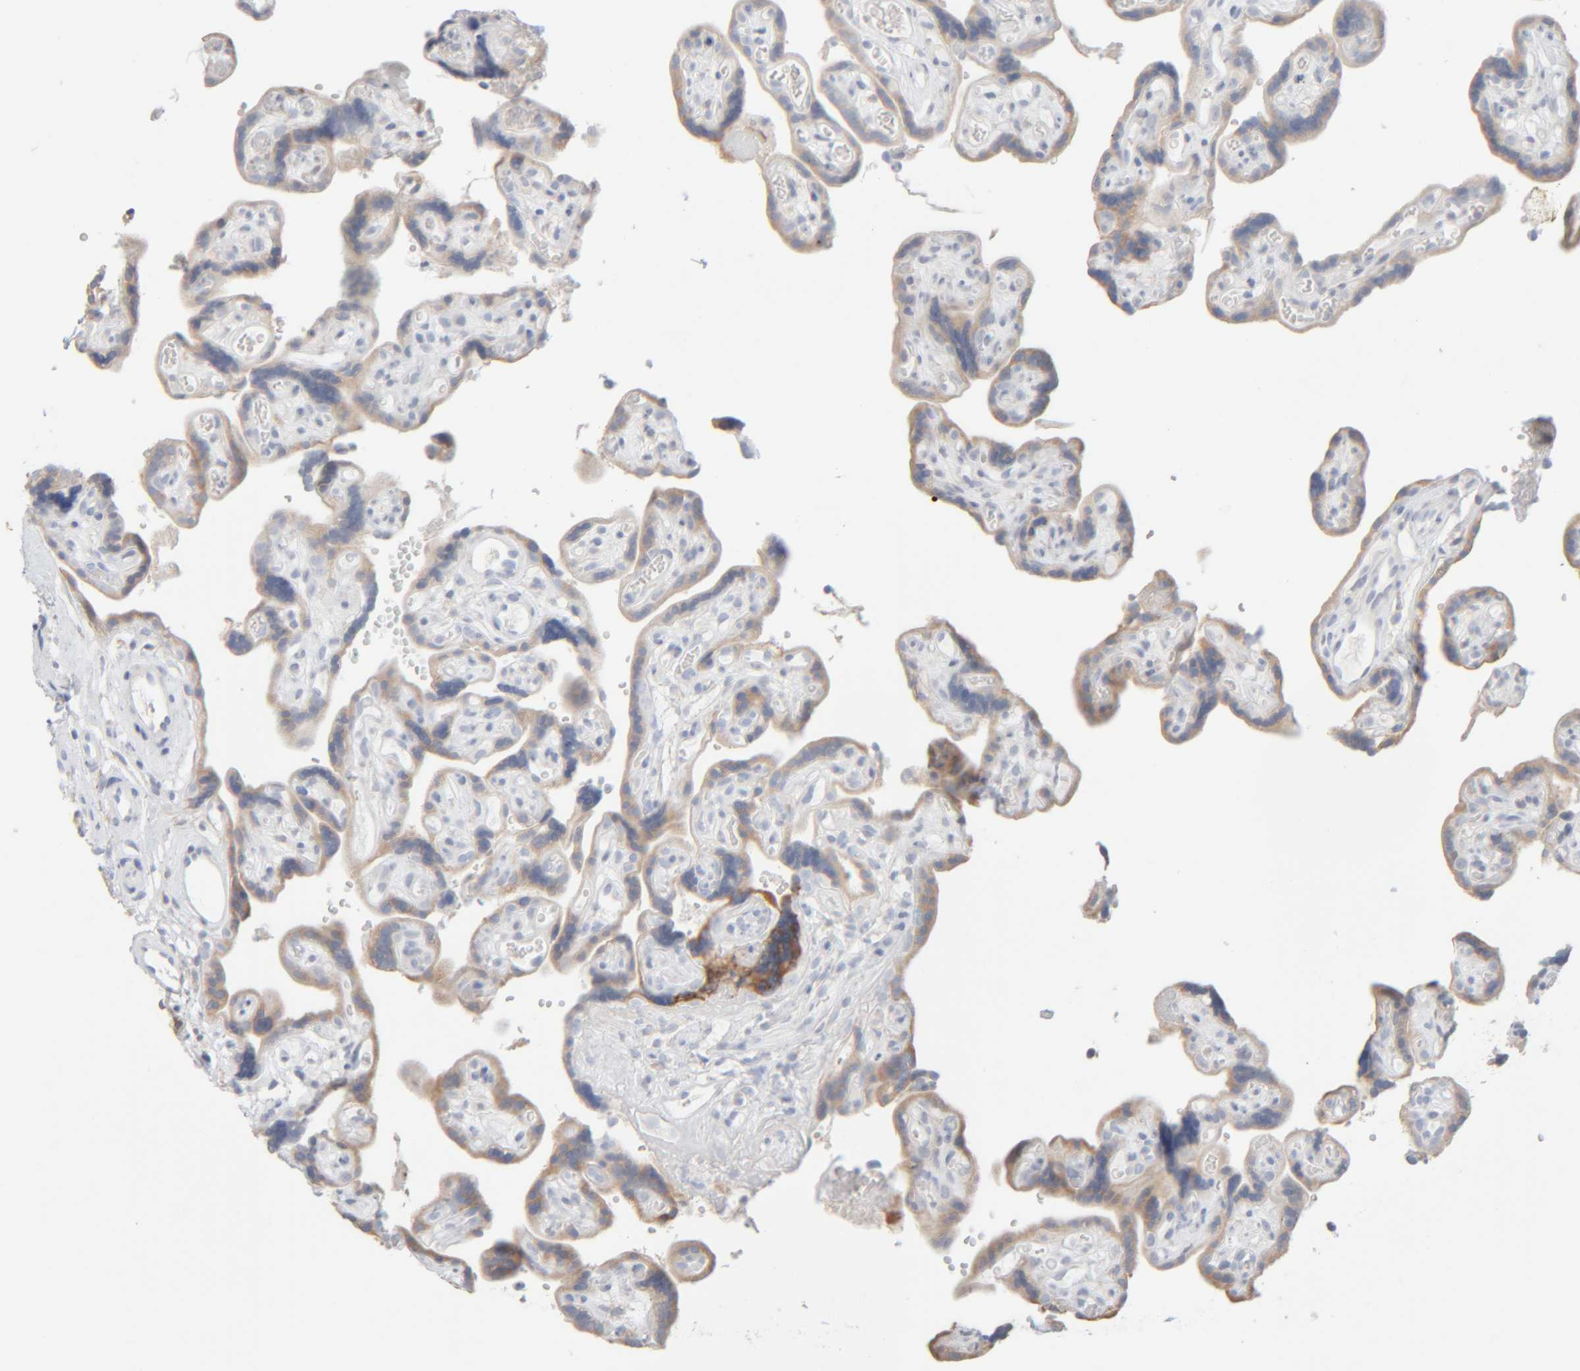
{"staining": {"intensity": "weak", "quantity": ">75%", "location": "cytoplasmic/membranous"}, "tissue": "placenta", "cell_type": "Decidual cells", "image_type": "normal", "snomed": [{"axis": "morphology", "description": "Normal tissue, NOS"}, {"axis": "topography", "description": "Placenta"}], "caption": "Immunohistochemical staining of benign placenta displays >75% levels of weak cytoplasmic/membranous protein positivity in about >75% of decidual cells. (IHC, brightfield microscopy, high magnification).", "gene": "RIDA", "patient": {"sex": "female", "age": 30}}